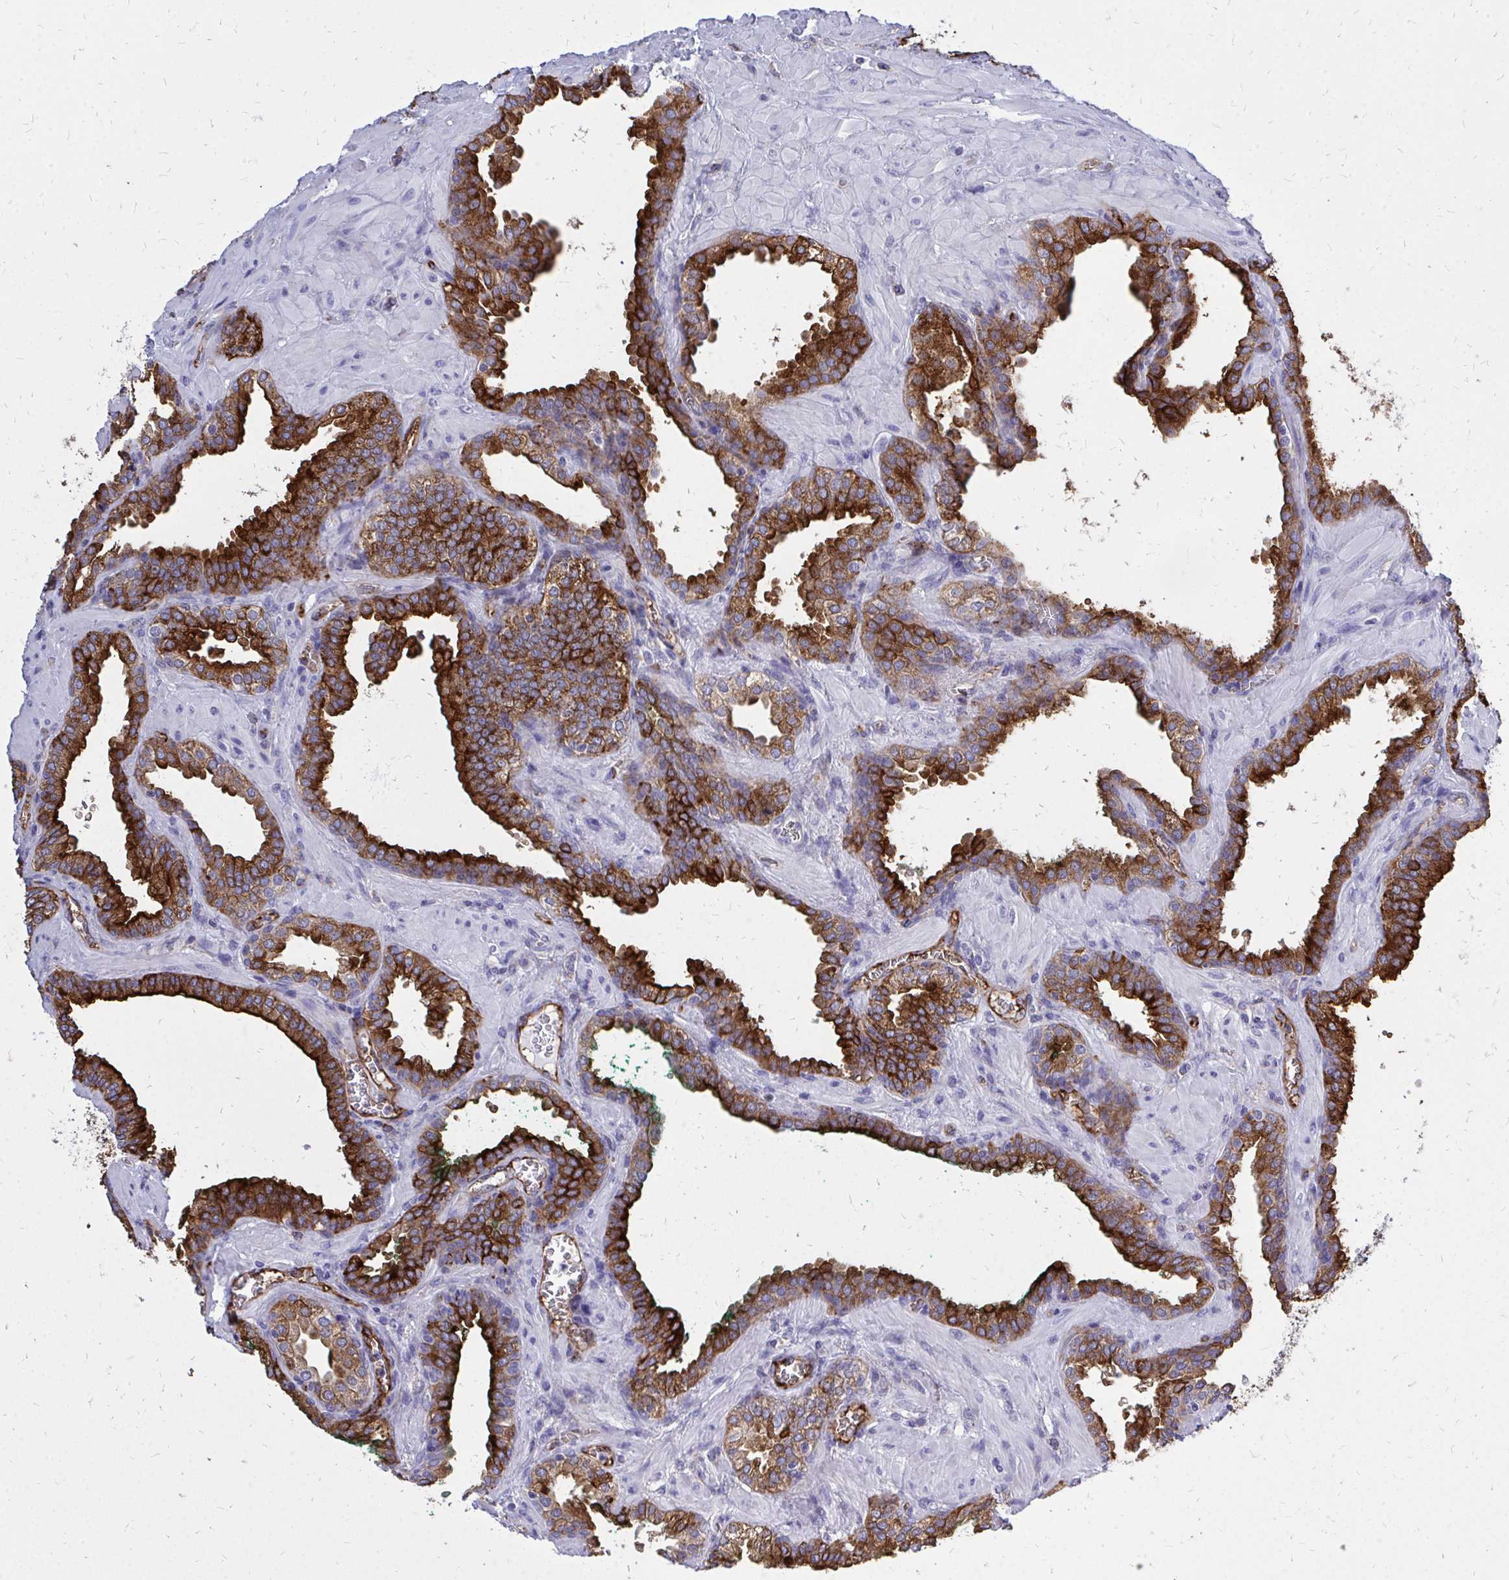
{"staining": {"intensity": "strong", "quantity": ">75%", "location": "cytoplasmic/membranous"}, "tissue": "prostate cancer", "cell_type": "Tumor cells", "image_type": "cancer", "snomed": [{"axis": "morphology", "description": "Adenocarcinoma, High grade"}, {"axis": "topography", "description": "Prostate"}], "caption": "The immunohistochemical stain shows strong cytoplasmic/membranous expression in tumor cells of high-grade adenocarcinoma (prostate) tissue.", "gene": "MARCKSL1", "patient": {"sex": "male", "age": 68}}